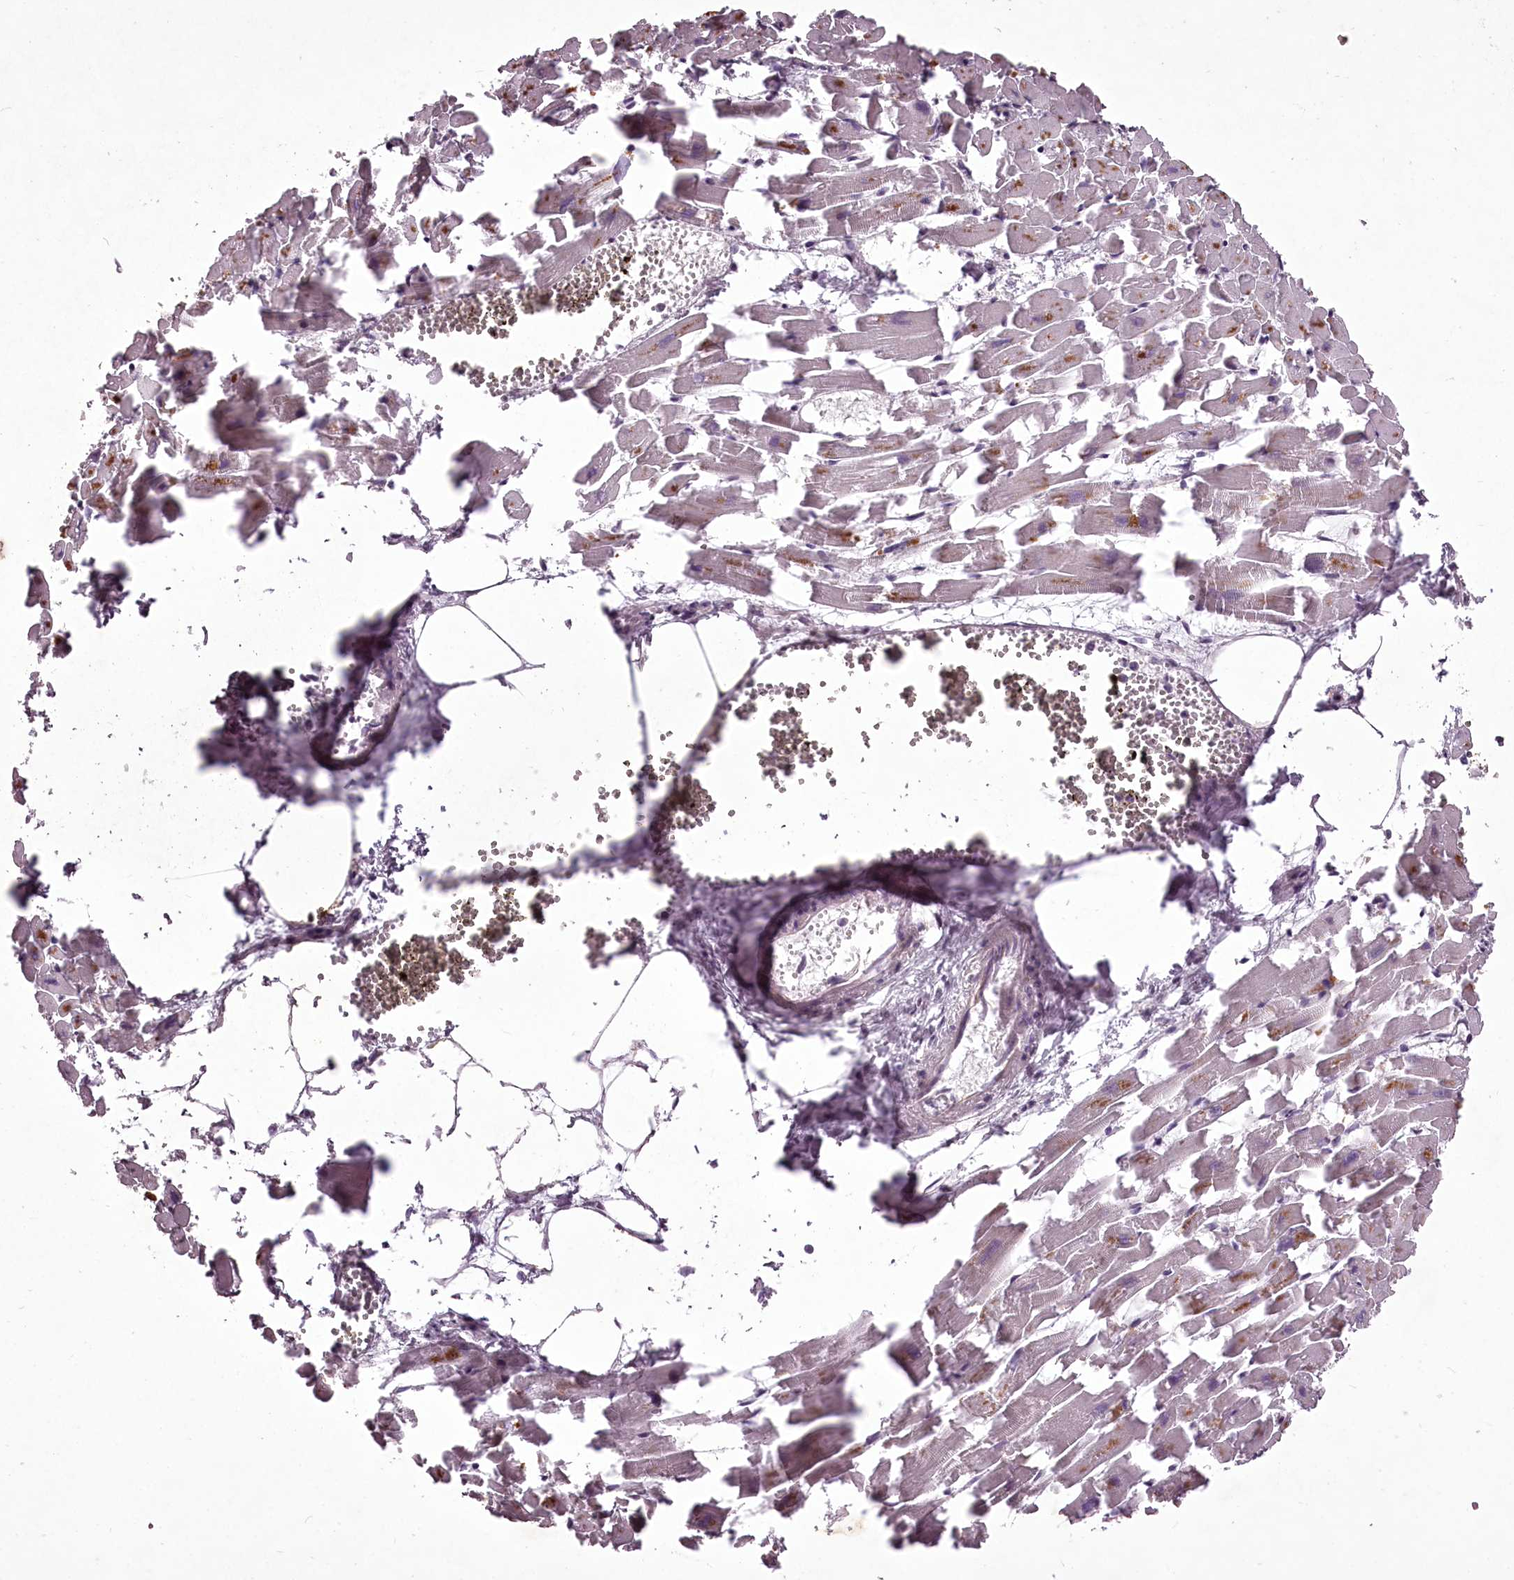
{"staining": {"intensity": "weak", "quantity": "<25%", "location": "cytoplasmic/membranous"}, "tissue": "heart muscle", "cell_type": "Cardiomyocytes", "image_type": "normal", "snomed": [{"axis": "morphology", "description": "Normal tissue, NOS"}, {"axis": "topography", "description": "Heart"}], "caption": "Unremarkable heart muscle was stained to show a protein in brown. There is no significant expression in cardiomyocytes.", "gene": "C1orf56", "patient": {"sex": "female", "age": 64}}